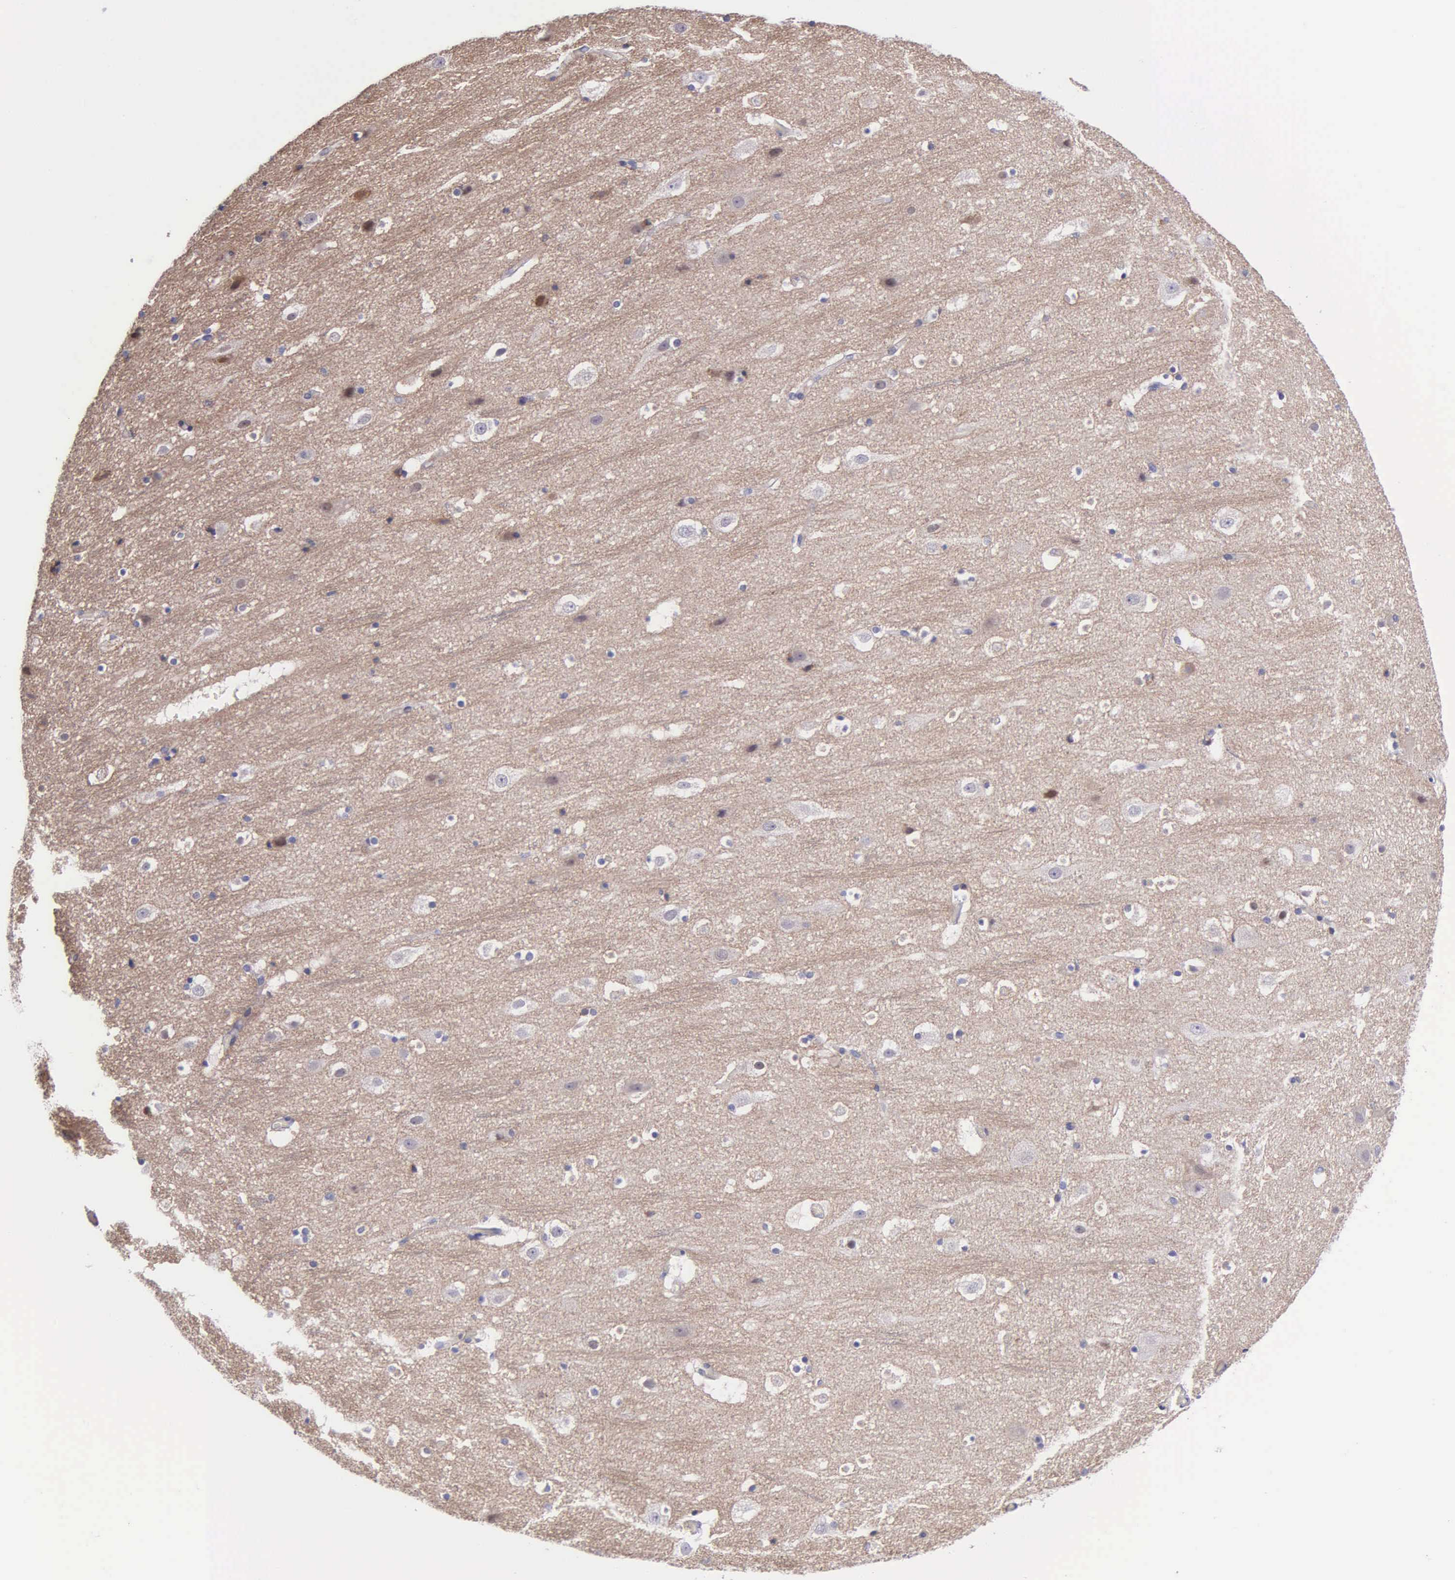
{"staining": {"intensity": "negative", "quantity": "none", "location": "none"}, "tissue": "cerebral cortex", "cell_type": "Endothelial cells", "image_type": "normal", "snomed": [{"axis": "morphology", "description": "Normal tissue, NOS"}, {"axis": "topography", "description": "Cerebral cortex"}], "caption": "Endothelial cells are negative for protein expression in benign human cerebral cortex. (Brightfield microscopy of DAB IHC at high magnification).", "gene": "ZC3H12B", "patient": {"sex": "male", "age": 45}}